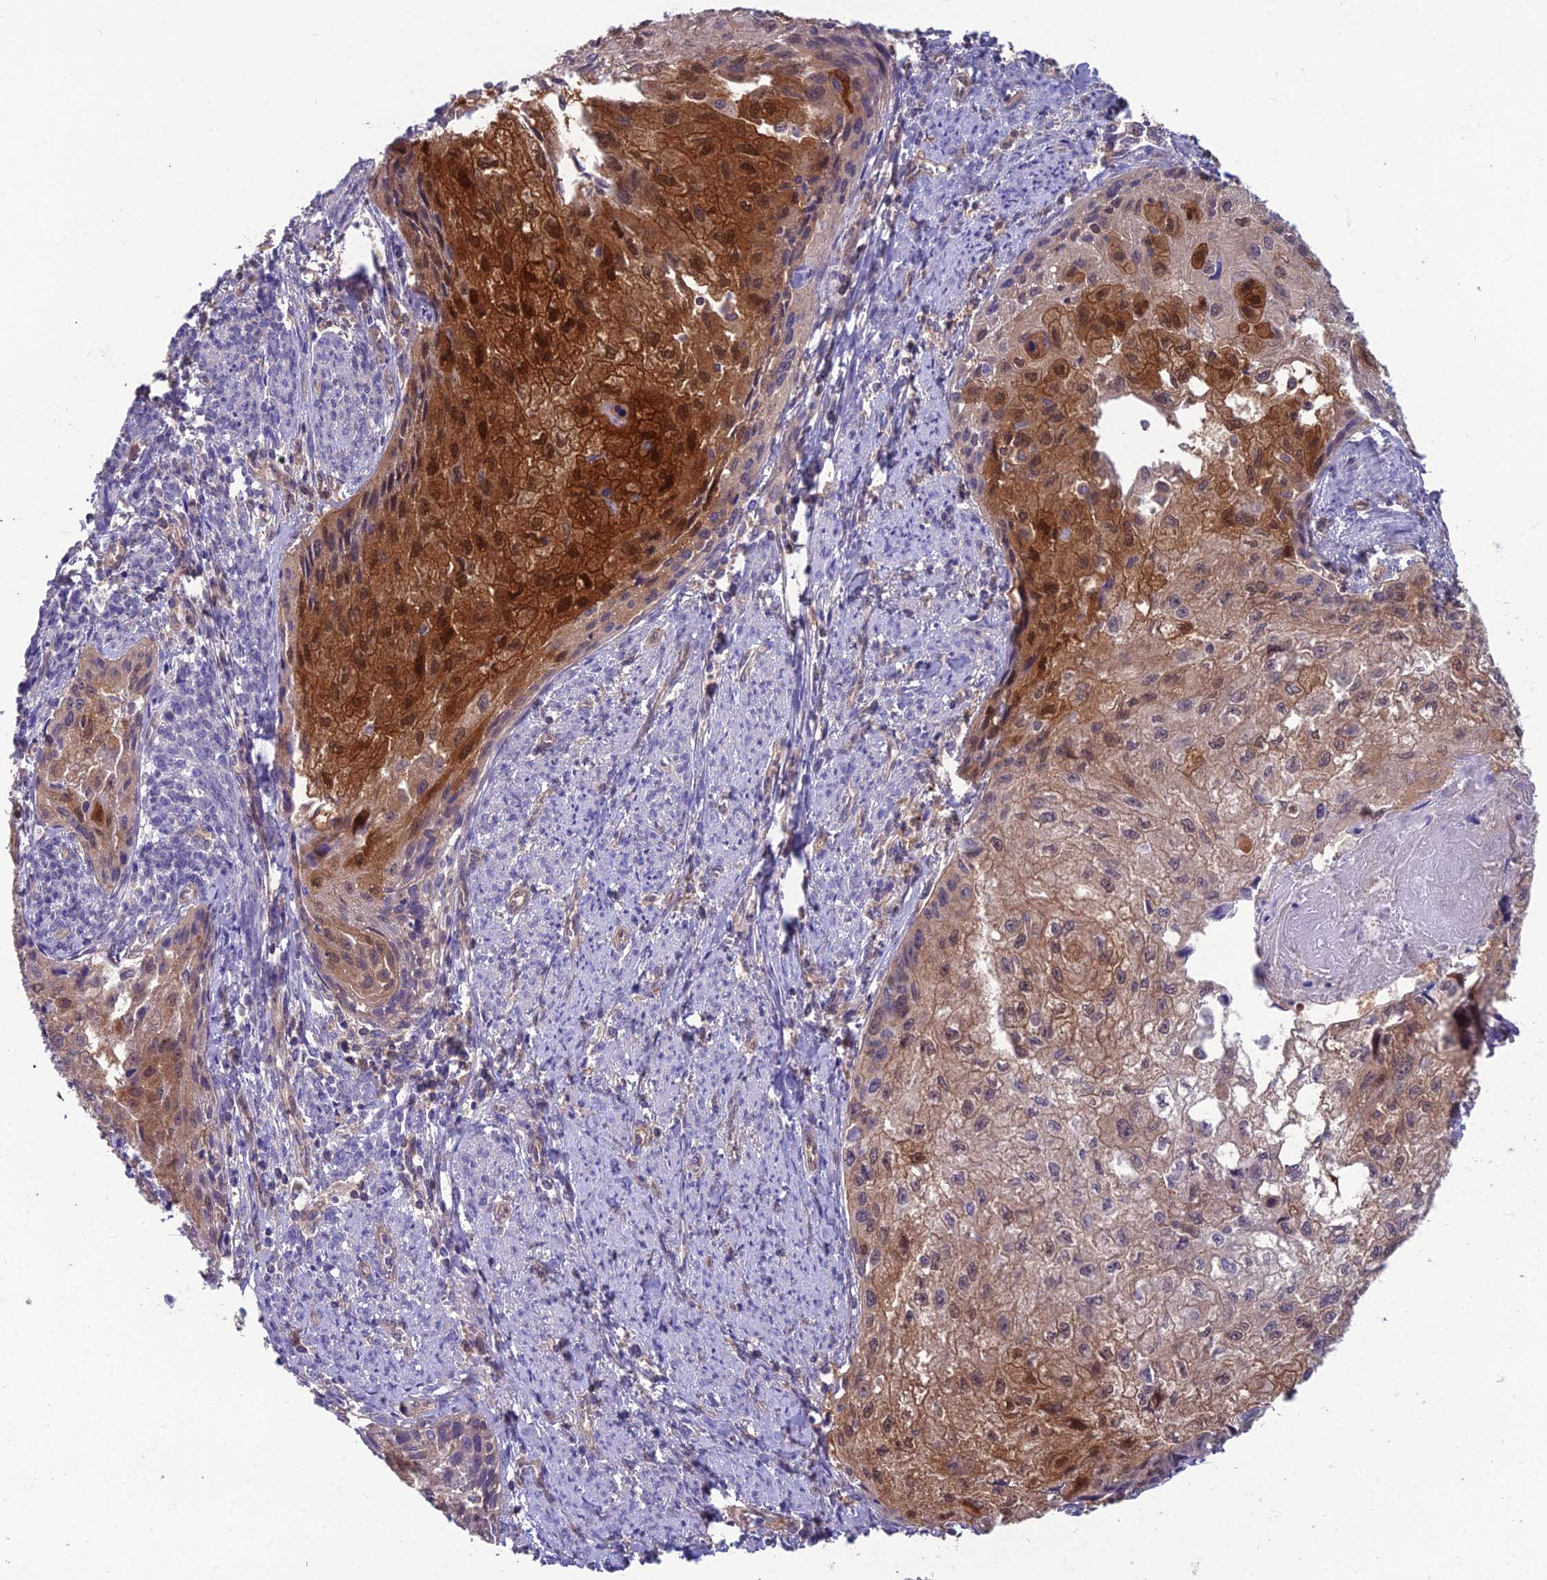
{"staining": {"intensity": "strong", "quantity": "25%-75%", "location": "cytoplasmic/membranous,nuclear"}, "tissue": "cervical cancer", "cell_type": "Tumor cells", "image_type": "cancer", "snomed": [{"axis": "morphology", "description": "Squamous cell carcinoma, NOS"}, {"axis": "topography", "description": "Cervix"}], "caption": "A photomicrograph of cervical cancer (squamous cell carcinoma) stained for a protein reveals strong cytoplasmic/membranous and nuclear brown staining in tumor cells.", "gene": "MVD", "patient": {"sex": "female", "age": 67}}